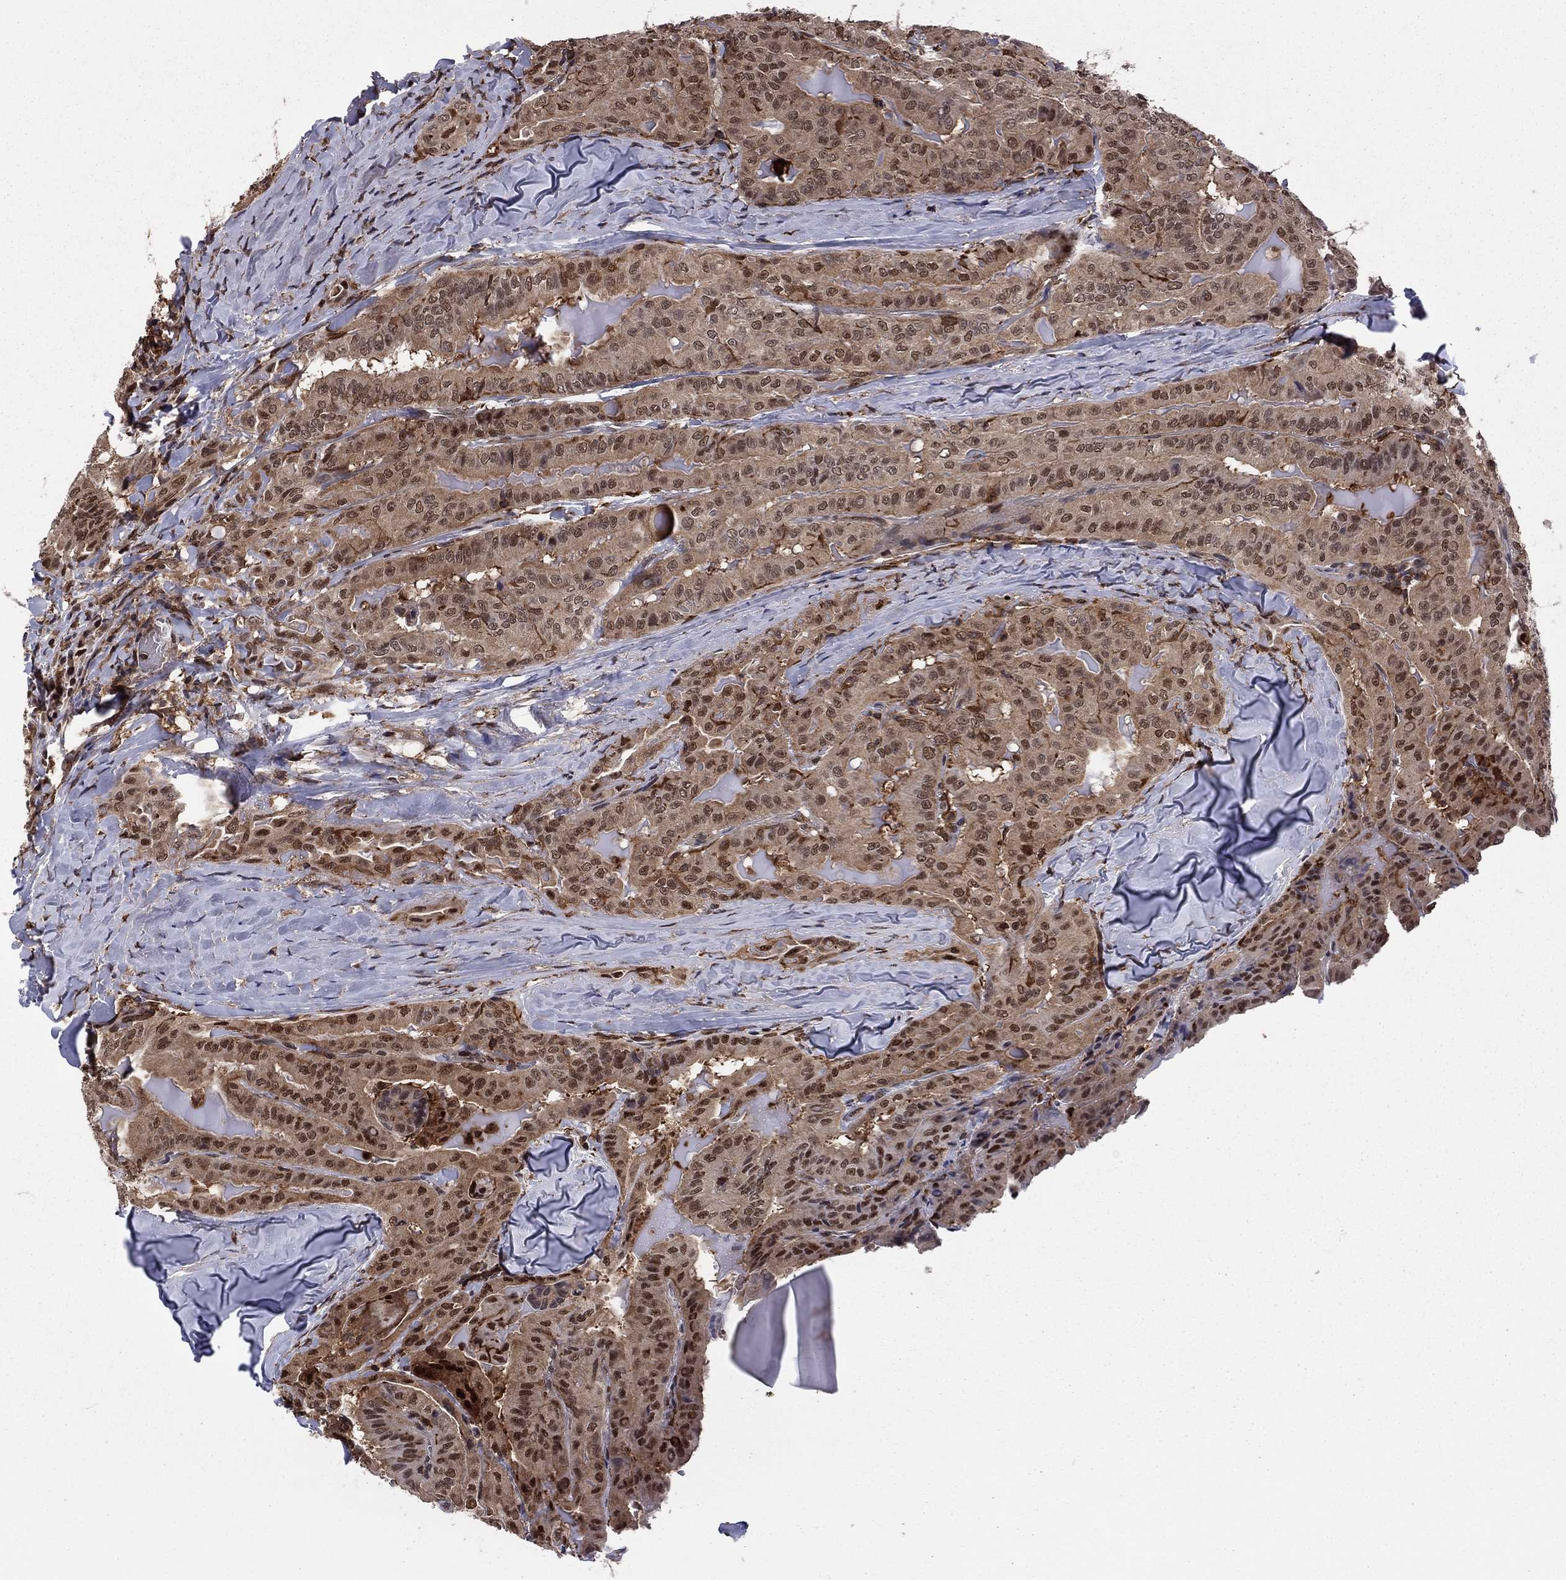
{"staining": {"intensity": "moderate", "quantity": "25%-75%", "location": "nuclear"}, "tissue": "thyroid cancer", "cell_type": "Tumor cells", "image_type": "cancer", "snomed": [{"axis": "morphology", "description": "Papillary adenocarcinoma, NOS"}, {"axis": "topography", "description": "Thyroid gland"}], "caption": "This is a micrograph of IHC staining of papillary adenocarcinoma (thyroid), which shows moderate positivity in the nuclear of tumor cells.", "gene": "PSMD2", "patient": {"sex": "female", "age": 68}}